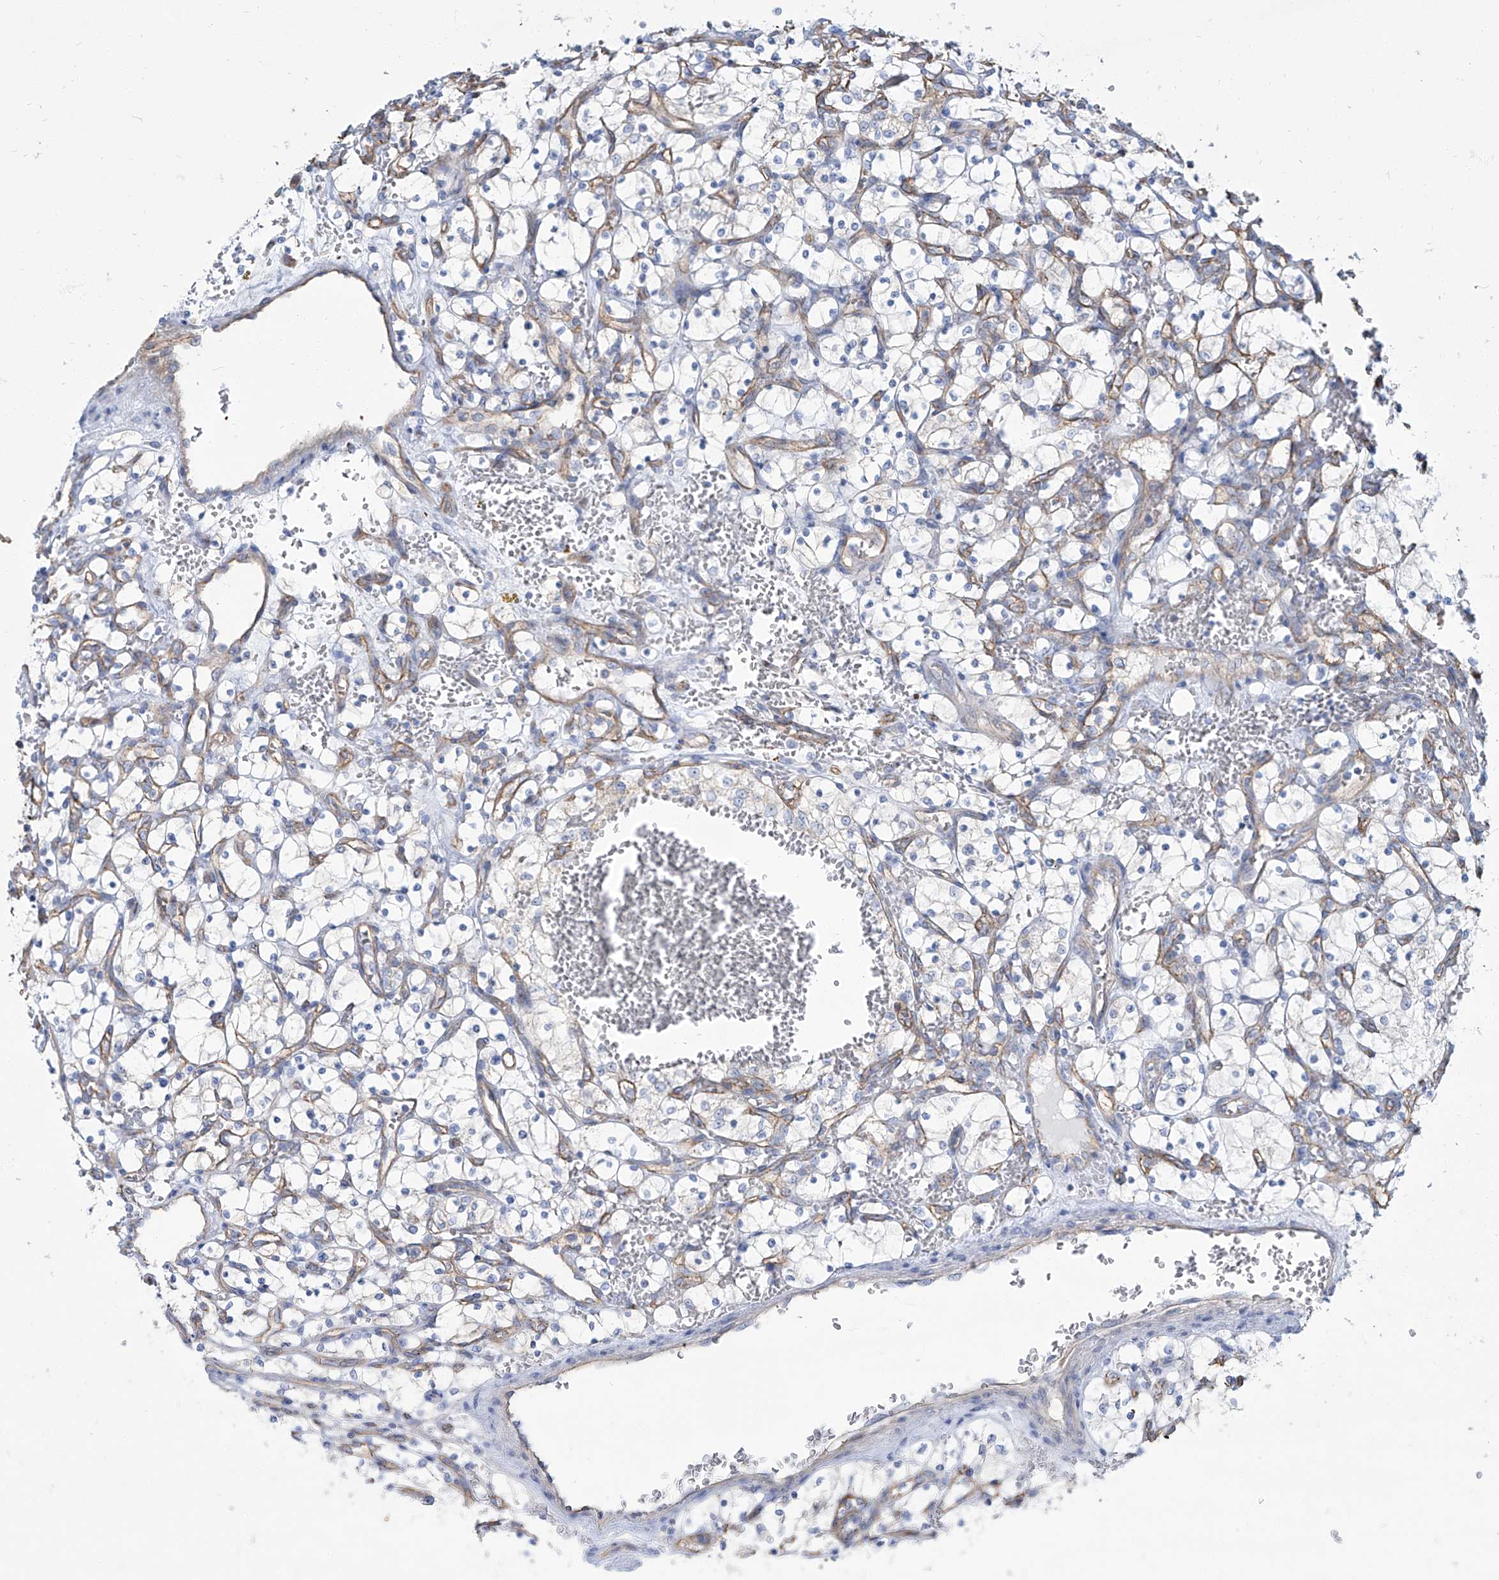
{"staining": {"intensity": "negative", "quantity": "none", "location": "none"}, "tissue": "renal cancer", "cell_type": "Tumor cells", "image_type": "cancer", "snomed": [{"axis": "morphology", "description": "Adenocarcinoma, NOS"}, {"axis": "topography", "description": "Kidney"}], "caption": "Tumor cells show no significant protein expression in renal cancer (adenocarcinoma).", "gene": "TXLNB", "patient": {"sex": "female", "age": 69}}